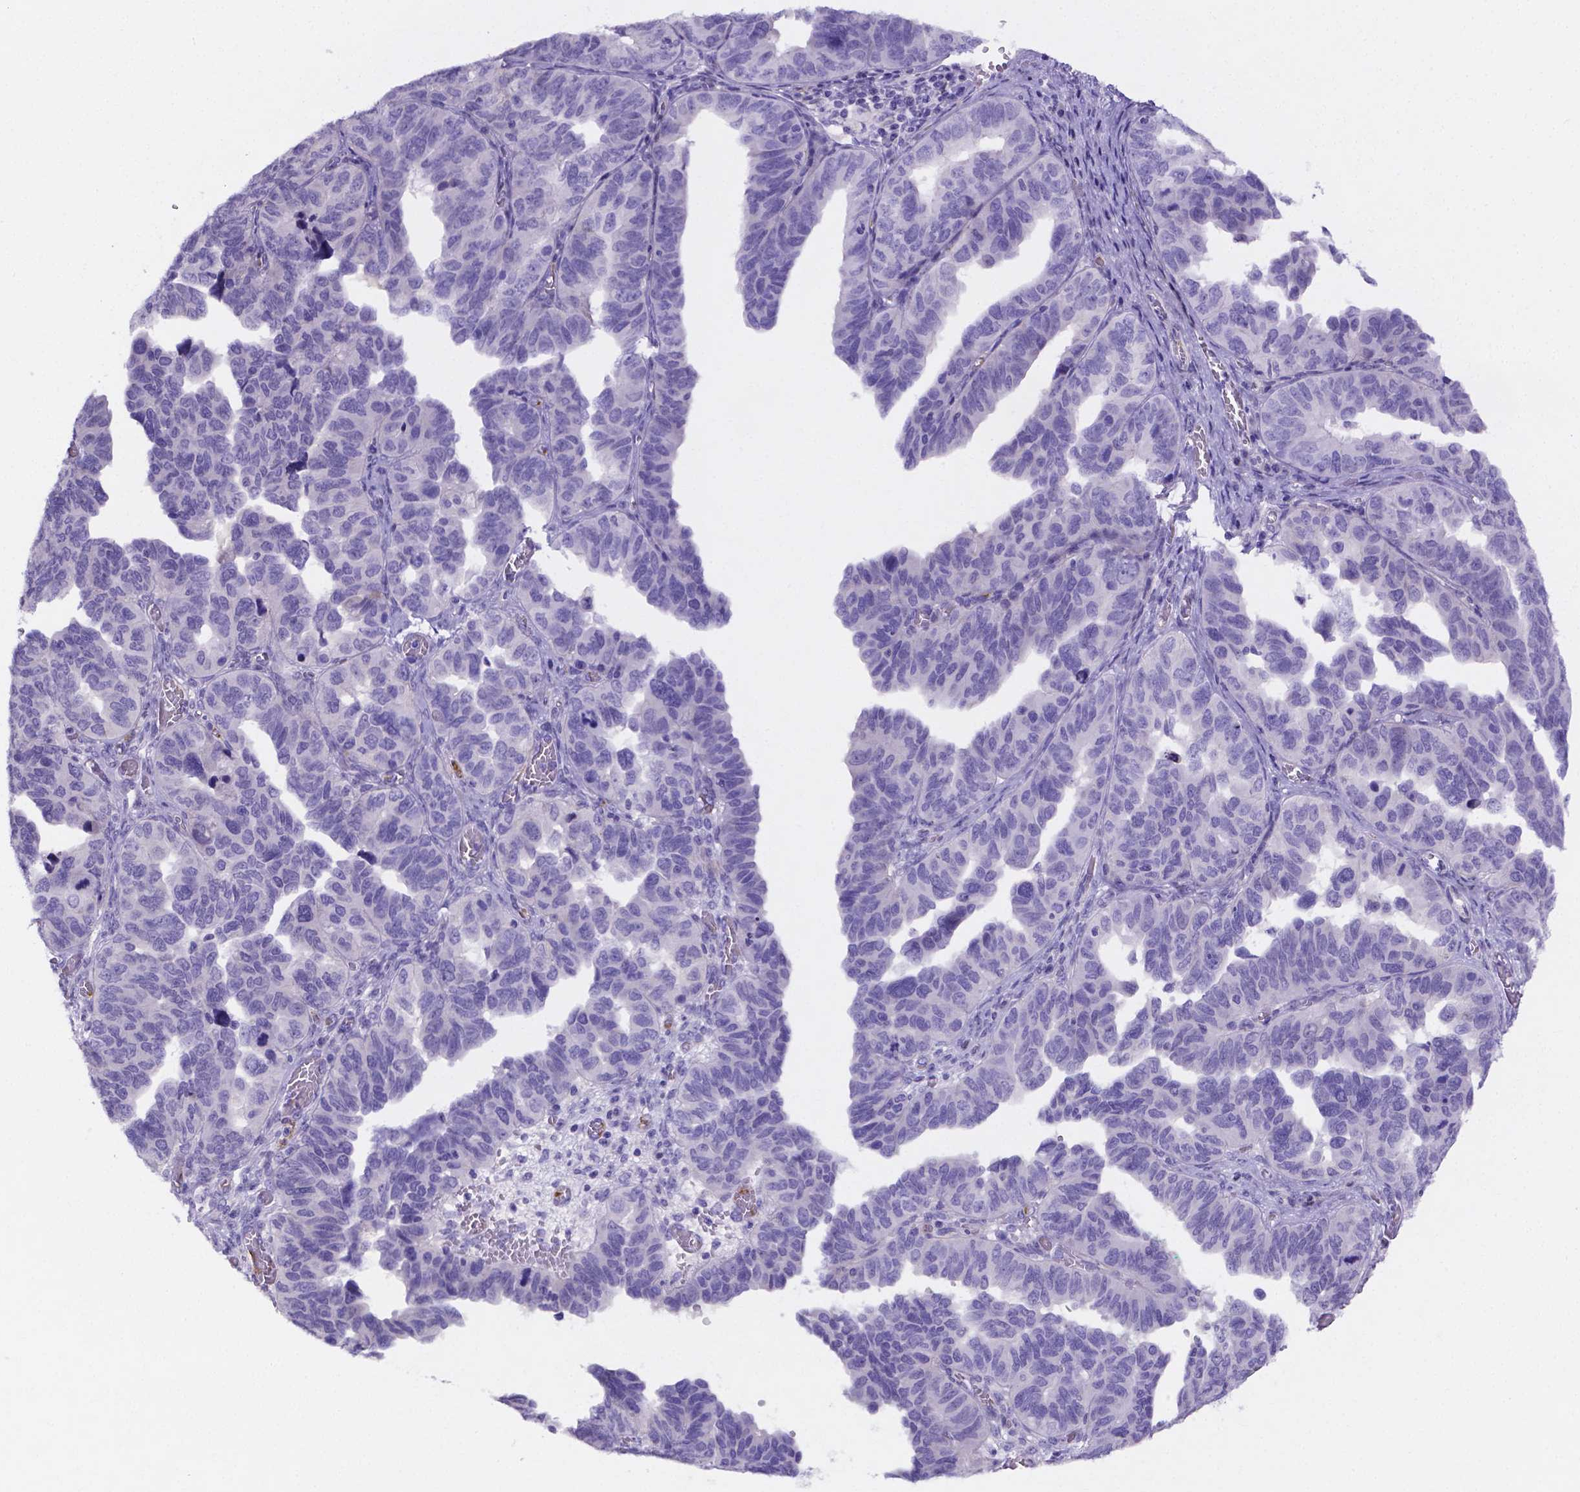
{"staining": {"intensity": "negative", "quantity": "none", "location": "none"}, "tissue": "colorectal cancer", "cell_type": "Tumor cells", "image_type": "cancer", "snomed": [{"axis": "morphology", "description": "Adenocarcinoma, NOS"}, {"axis": "topography", "description": "Colon"}], "caption": "Tumor cells are negative for brown protein staining in adenocarcinoma (colorectal). The staining was performed using DAB (3,3'-diaminobenzidine) to visualize the protein expression in brown, while the nuclei were stained in blue with hematoxylin (Magnification: 20x).", "gene": "NRGN", "patient": {"sex": "female", "age": 48}}